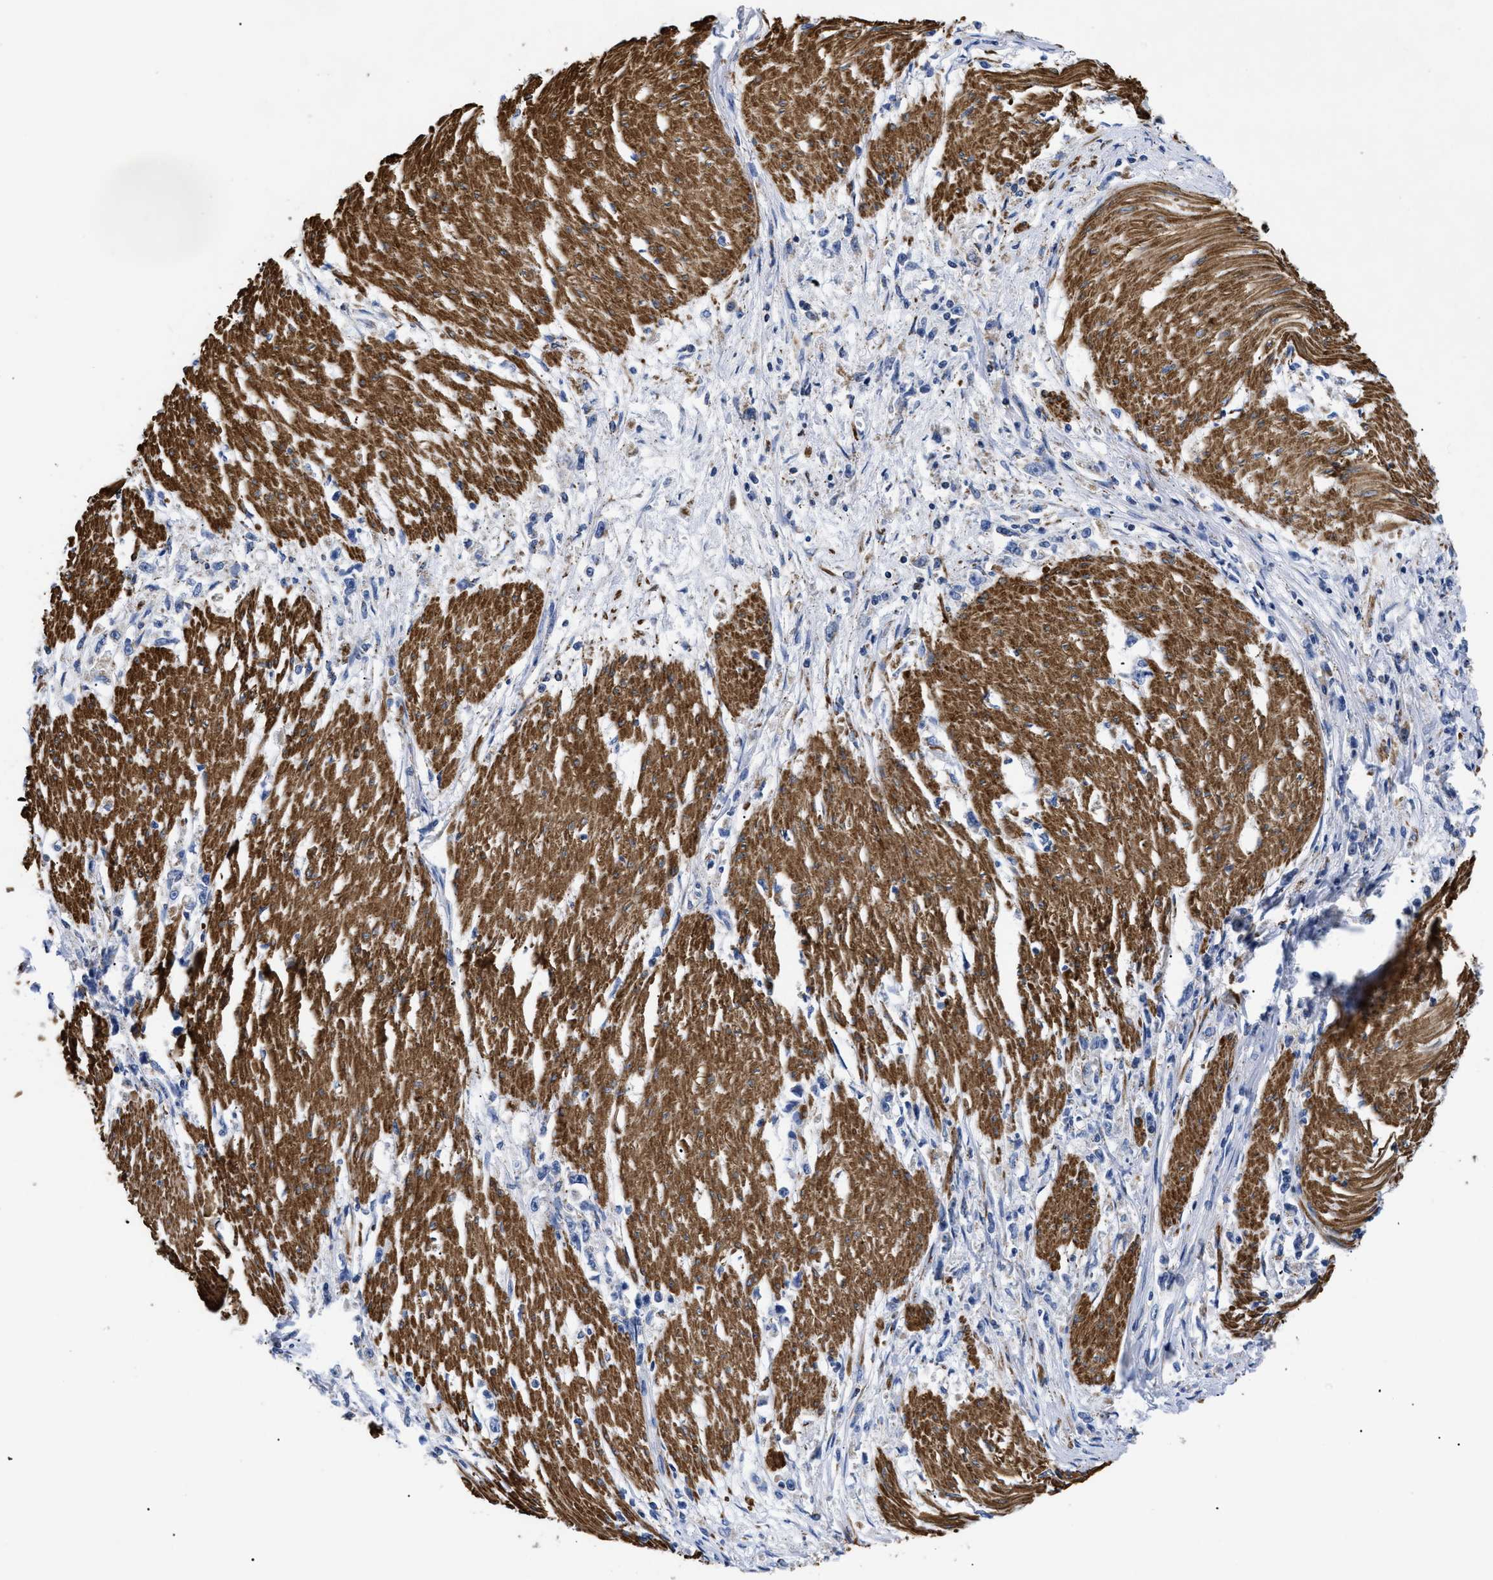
{"staining": {"intensity": "negative", "quantity": "none", "location": "none"}, "tissue": "stomach cancer", "cell_type": "Tumor cells", "image_type": "cancer", "snomed": [{"axis": "morphology", "description": "Adenocarcinoma, NOS"}, {"axis": "topography", "description": "Stomach"}], "caption": "High power microscopy micrograph of an IHC photomicrograph of adenocarcinoma (stomach), revealing no significant staining in tumor cells. (DAB (3,3'-diaminobenzidine) immunohistochemistry (IHC), high magnification).", "gene": "GPR149", "patient": {"sex": "female", "age": 59}}